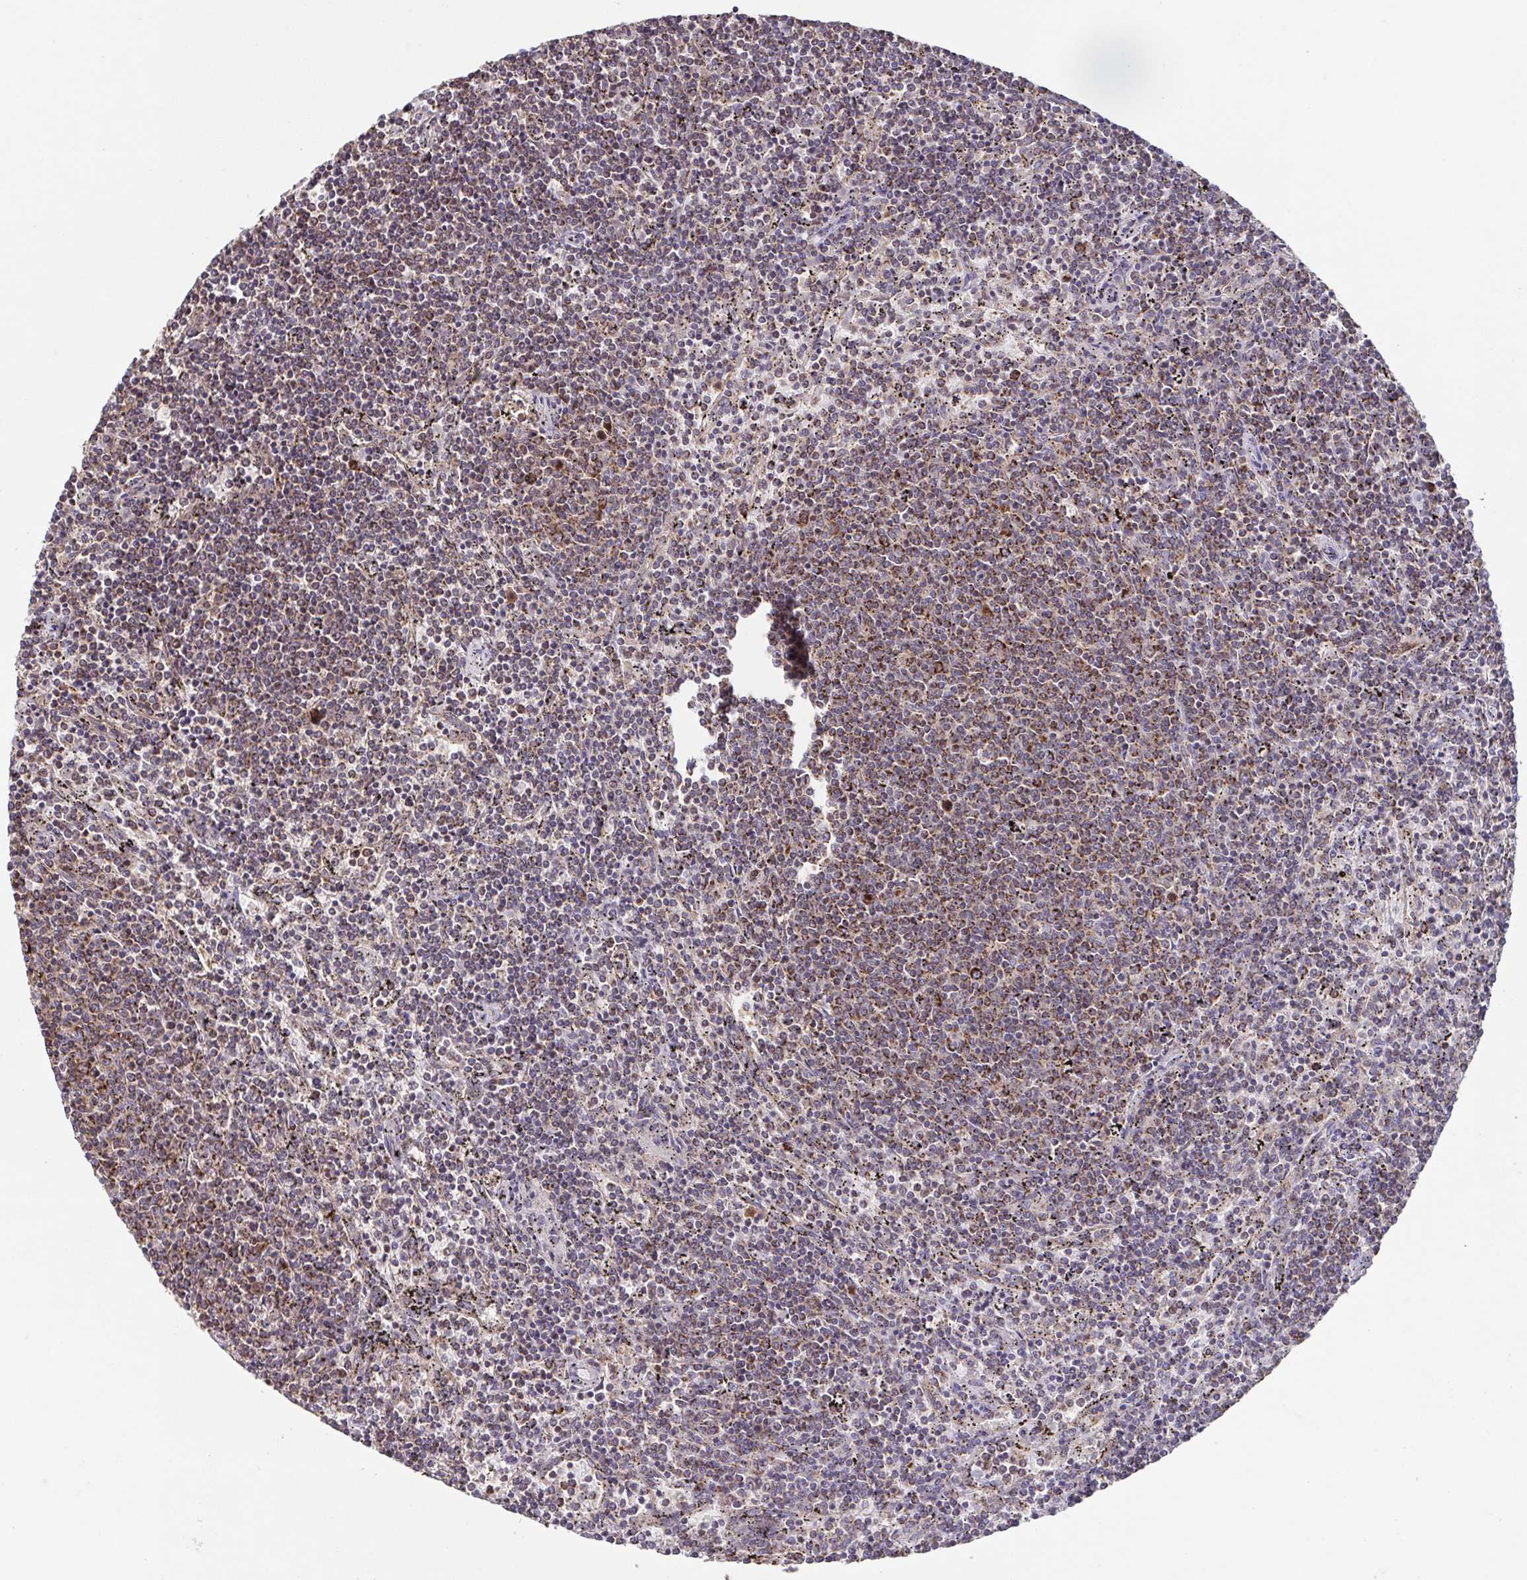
{"staining": {"intensity": "moderate", "quantity": "25%-75%", "location": "cytoplasmic/membranous"}, "tissue": "lymphoma", "cell_type": "Tumor cells", "image_type": "cancer", "snomed": [{"axis": "morphology", "description": "Malignant lymphoma, non-Hodgkin's type, Low grade"}, {"axis": "topography", "description": "Spleen"}], "caption": "Moderate cytoplasmic/membranous protein expression is appreciated in about 25%-75% of tumor cells in malignant lymphoma, non-Hodgkin's type (low-grade).", "gene": "DIP2B", "patient": {"sex": "female", "age": 50}}